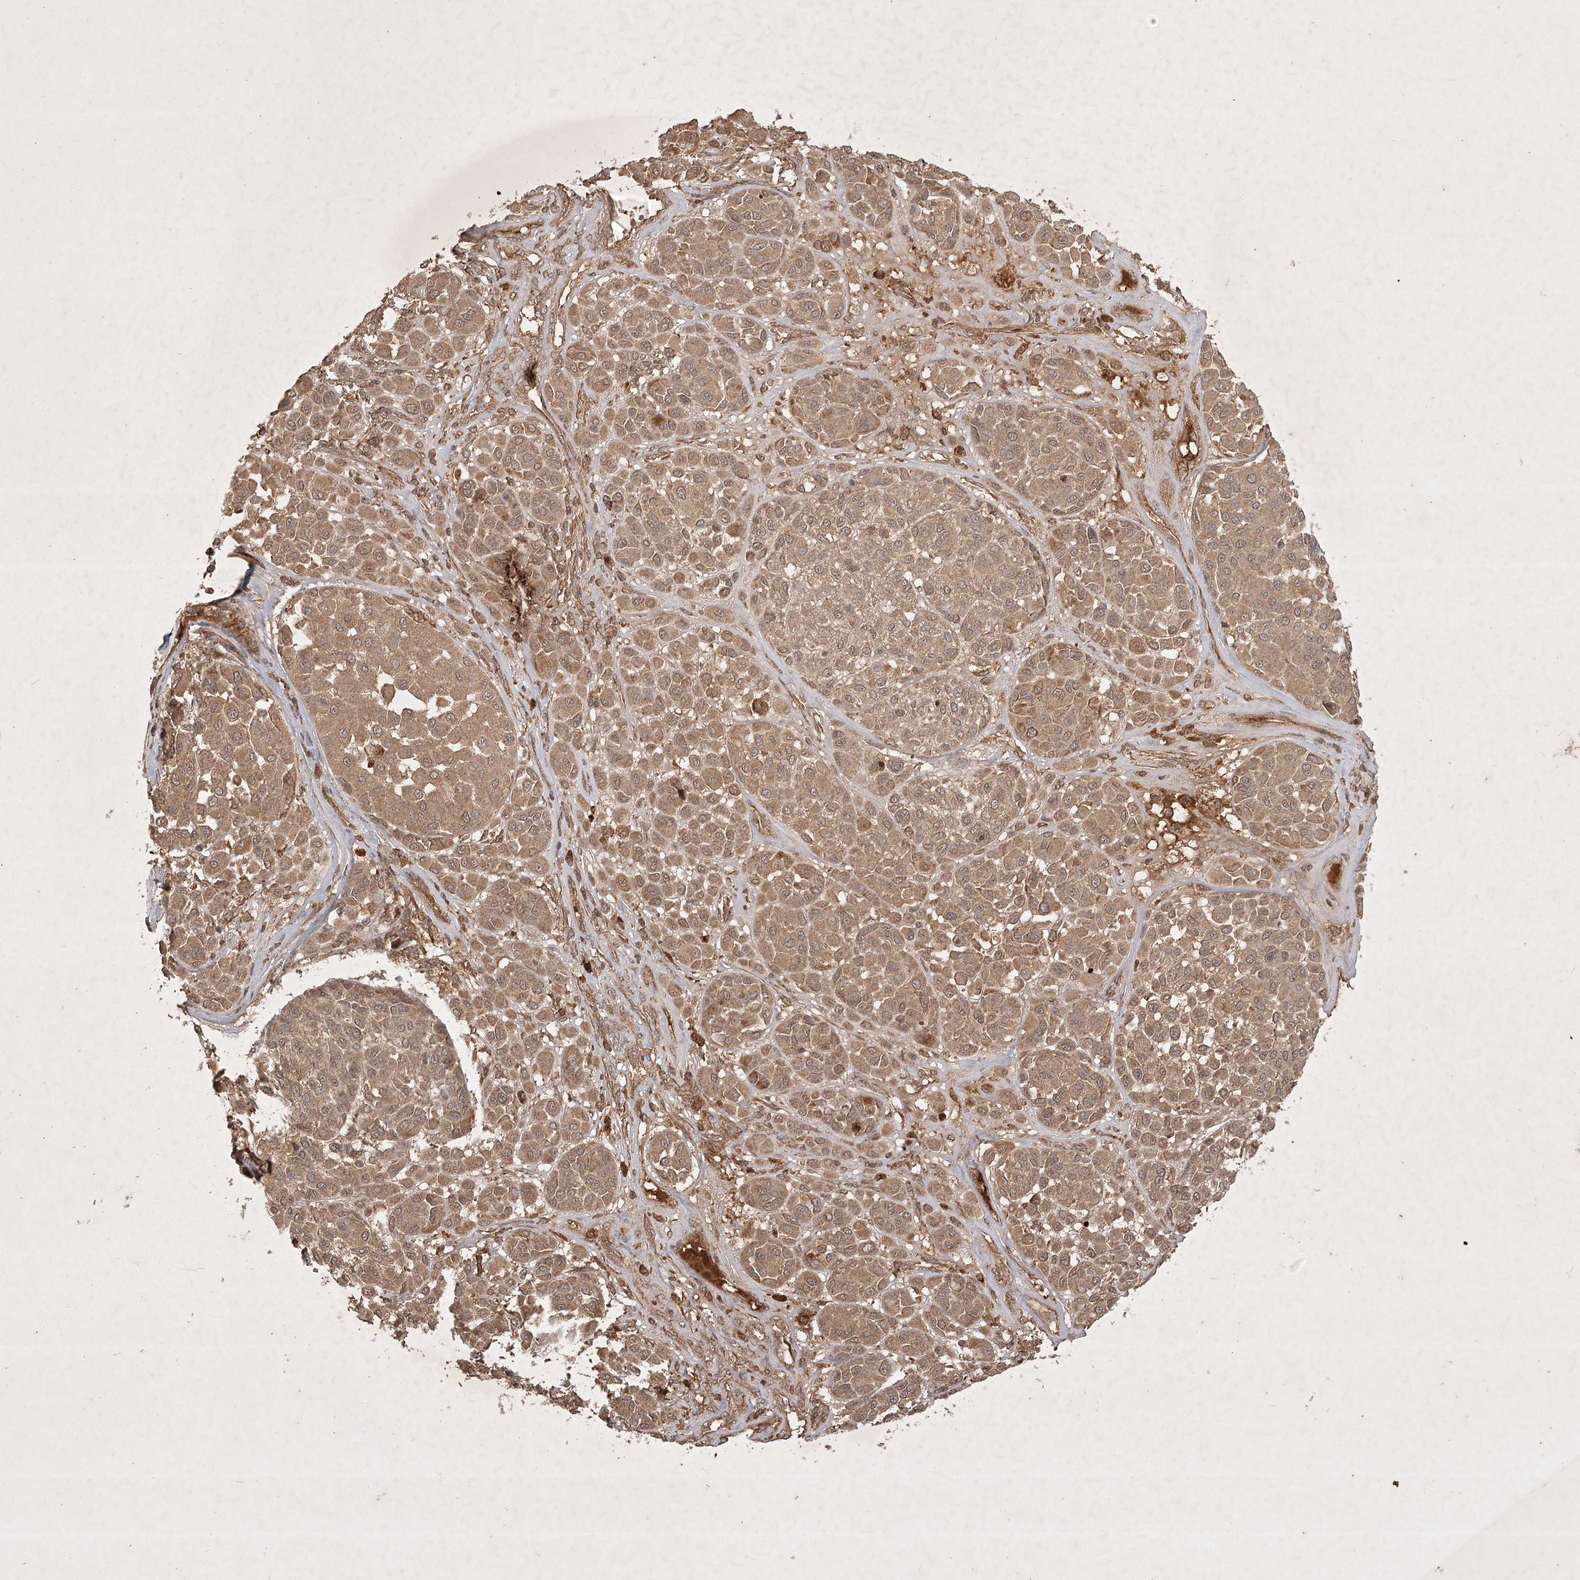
{"staining": {"intensity": "moderate", "quantity": ">75%", "location": "cytoplasmic/membranous"}, "tissue": "melanoma", "cell_type": "Tumor cells", "image_type": "cancer", "snomed": [{"axis": "morphology", "description": "Malignant melanoma, Metastatic site"}, {"axis": "topography", "description": "Soft tissue"}], "caption": "DAB immunohistochemical staining of human malignant melanoma (metastatic site) exhibits moderate cytoplasmic/membranous protein expression in about >75% of tumor cells.", "gene": "ARL13A", "patient": {"sex": "male", "age": 41}}